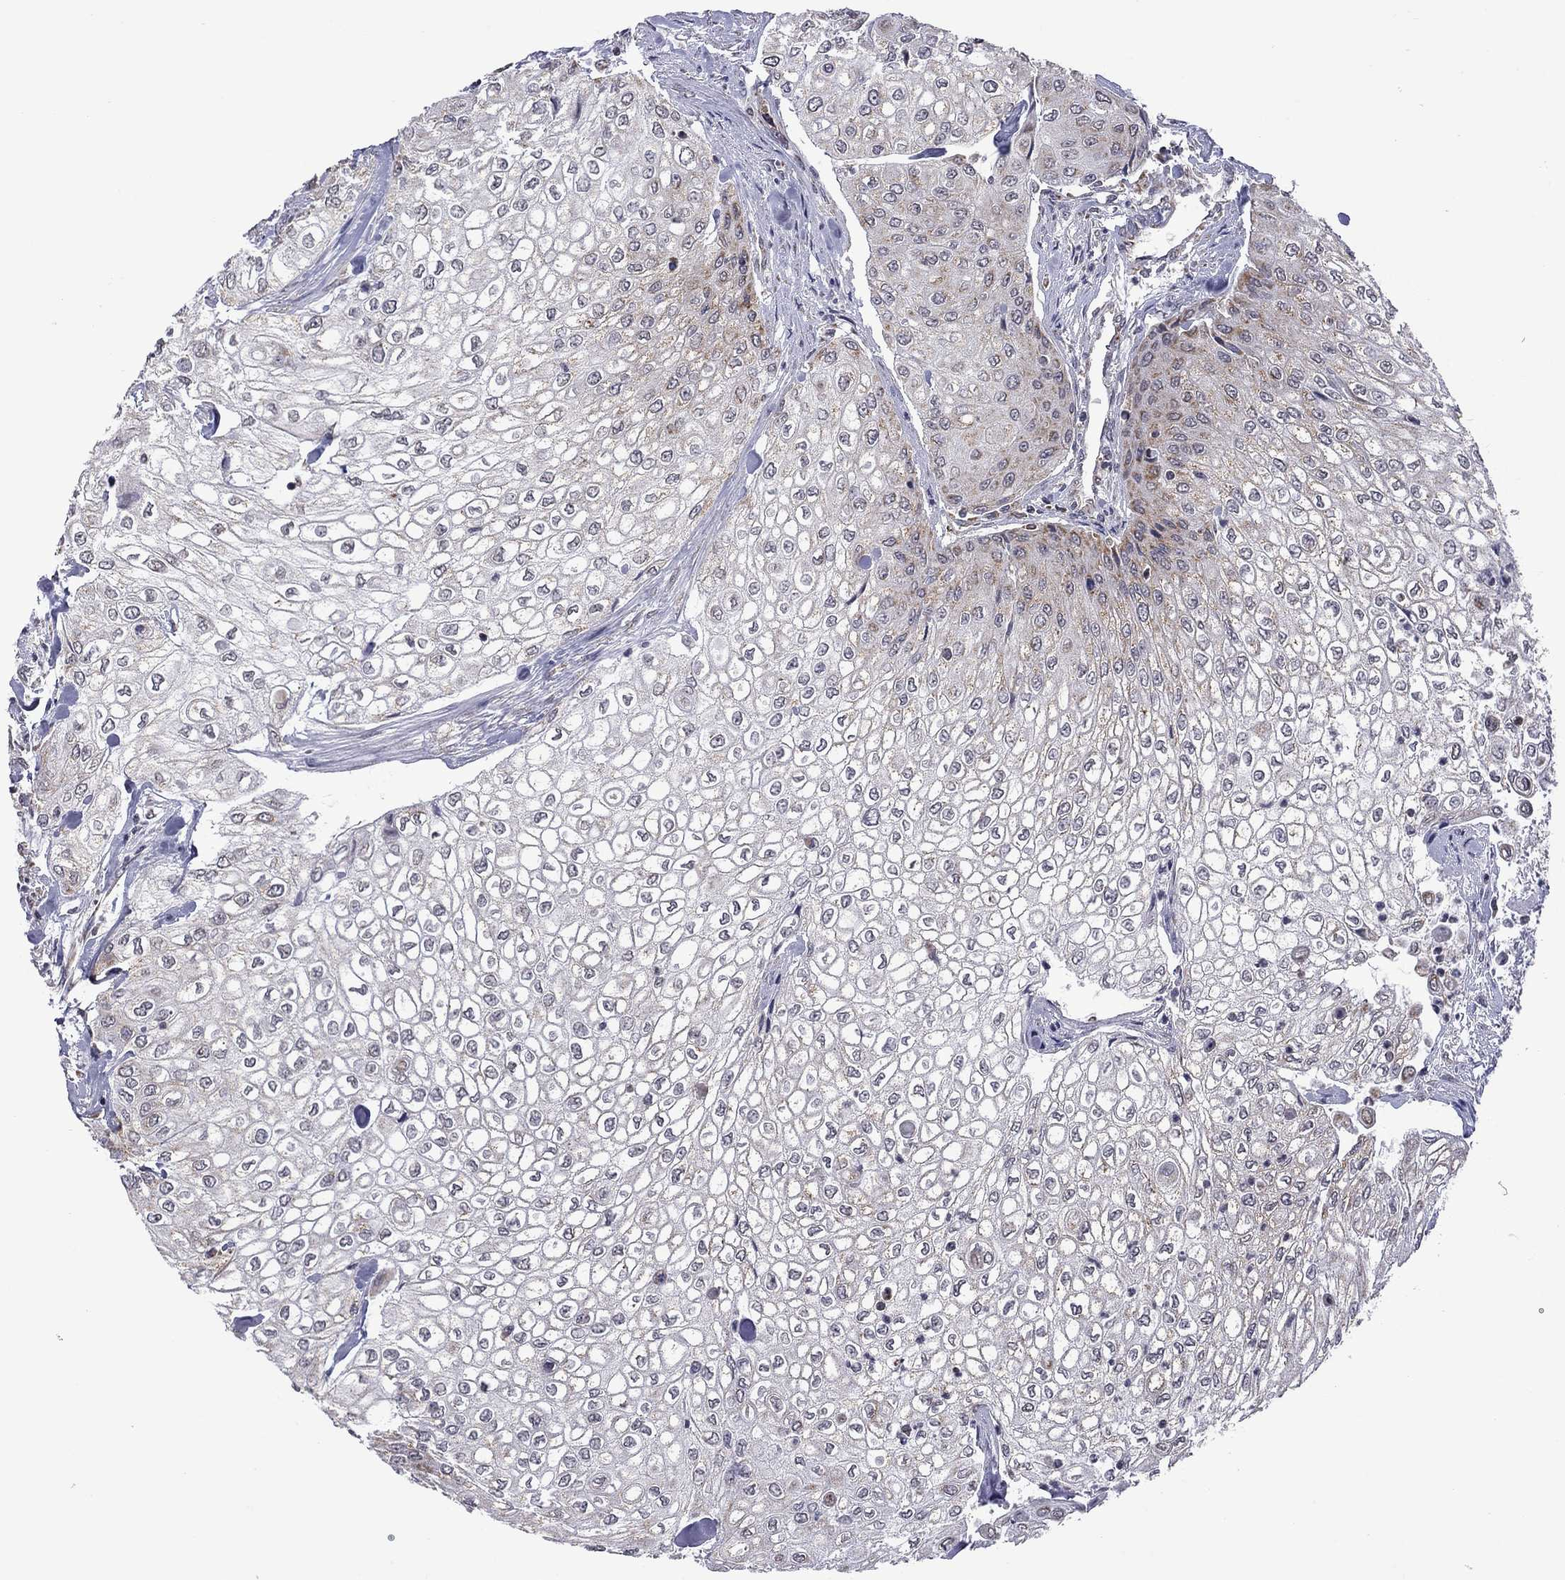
{"staining": {"intensity": "moderate", "quantity": "<25%", "location": "cytoplasmic/membranous"}, "tissue": "urothelial cancer", "cell_type": "Tumor cells", "image_type": "cancer", "snomed": [{"axis": "morphology", "description": "Urothelial carcinoma, High grade"}, {"axis": "topography", "description": "Urinary bladder"}], "caption": "Immunohistochemical staining of human high-grade urothelial carcinoma shows moderate cytoplasmic/membranous protein staining in approximately <25% of tumor cells. (Brightfield microscopy of DAB IHC at high magnification).", "gene": "NDUFB1", "patient": {"sex": "male", "age": 62}}